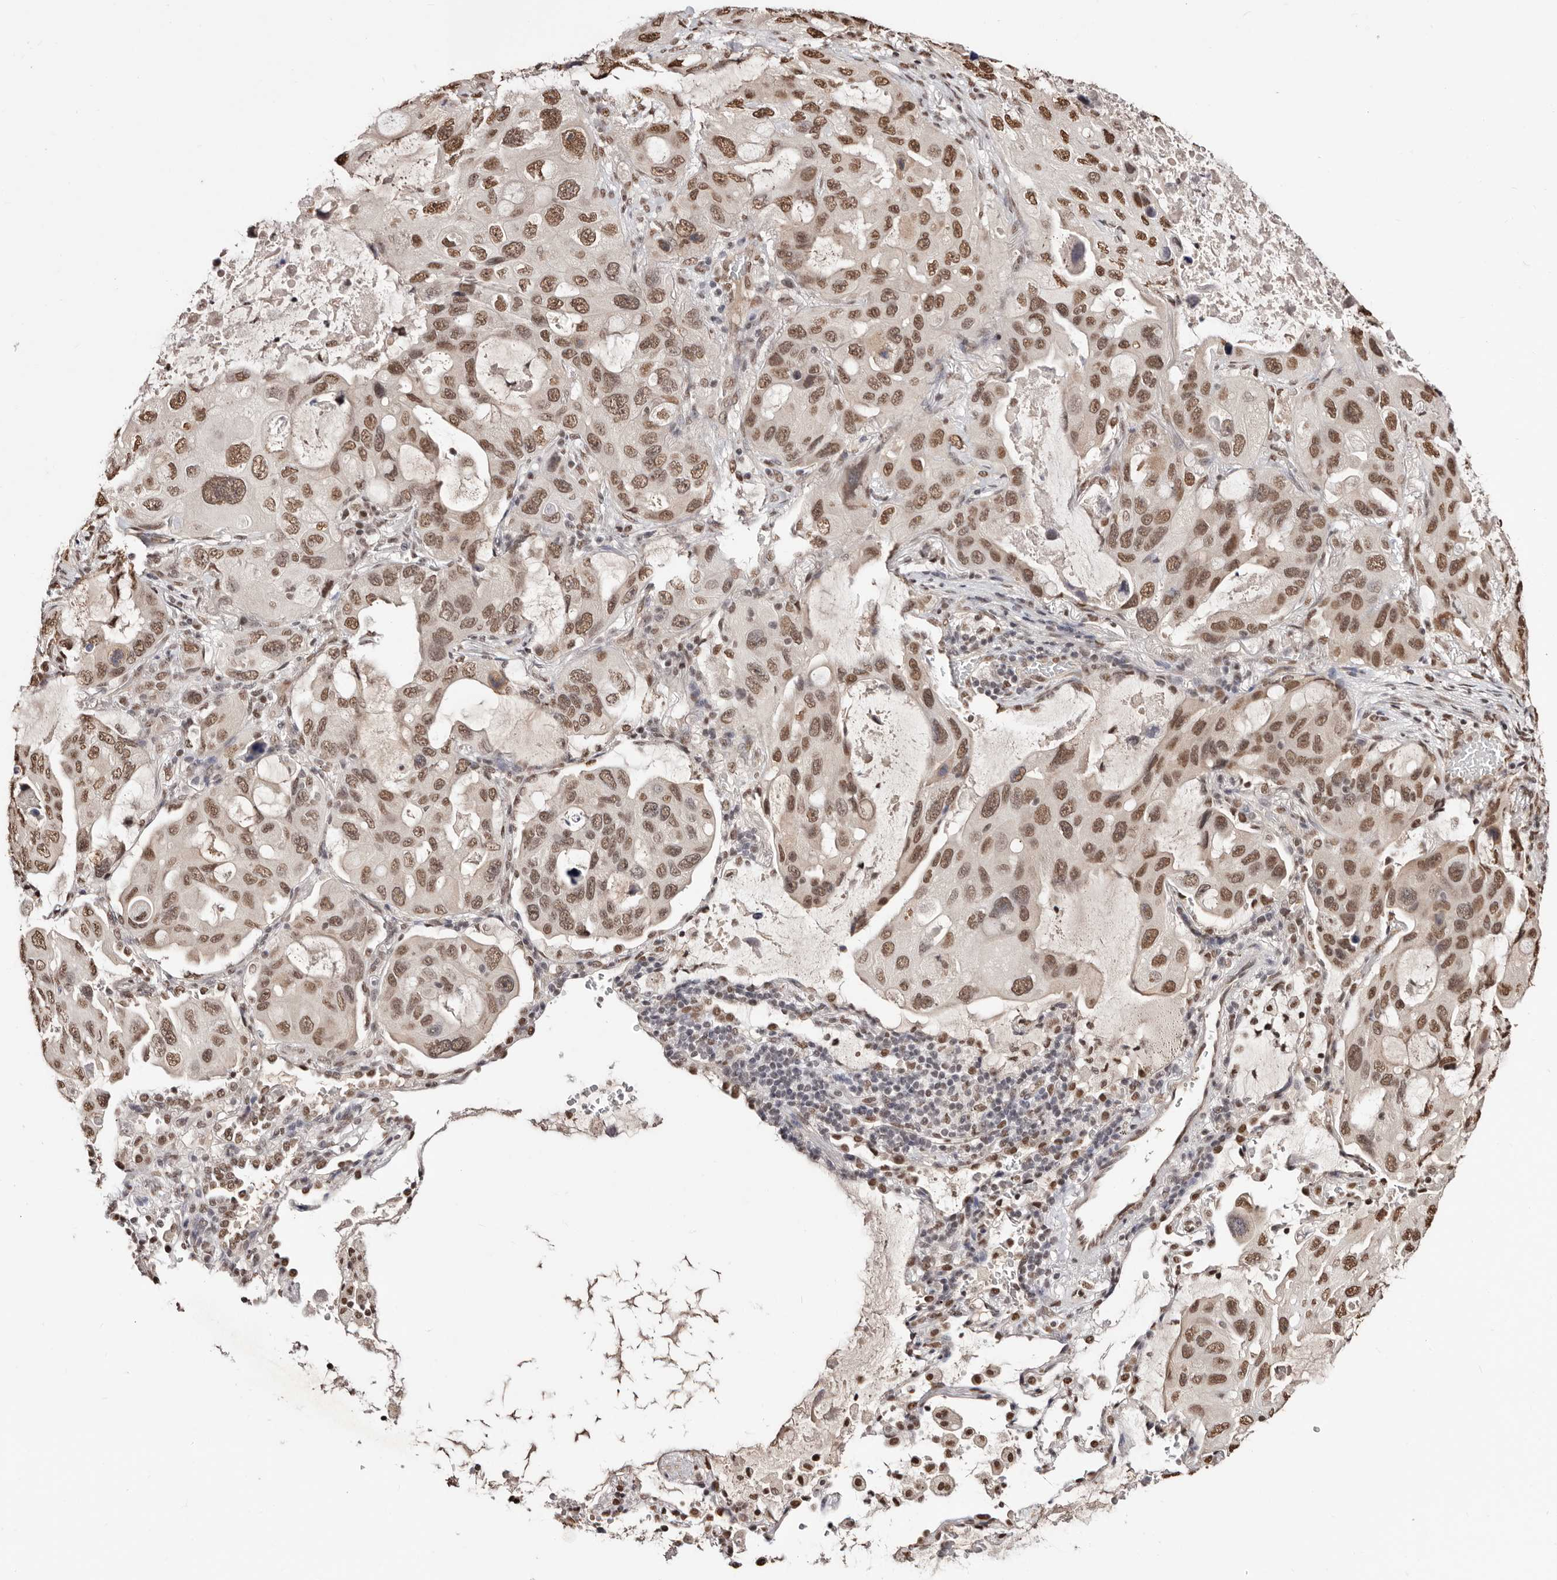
{"staining": {"intensity": "moderate", "quantity": ">75%", "location": "nuclear"}, "tissue": "lung cancer", "cell_type": "Tumor cells", "image_type": "cancer", "snomed": [{"axis": "morphology", "description": "Squamous cell carcinoma, NOS"}, {"axis": "topography", "description": "Lung"}], "caption": "Immunohistochemistry photomicrograph of squamous cell carcinoma (lung) stained for a protein (brown), which reveals medium levels of moderate nuclear staining in about >75% of tumor cells.", "gene": "BICRAL", "patient": {"sex": "female", "age": 73}}